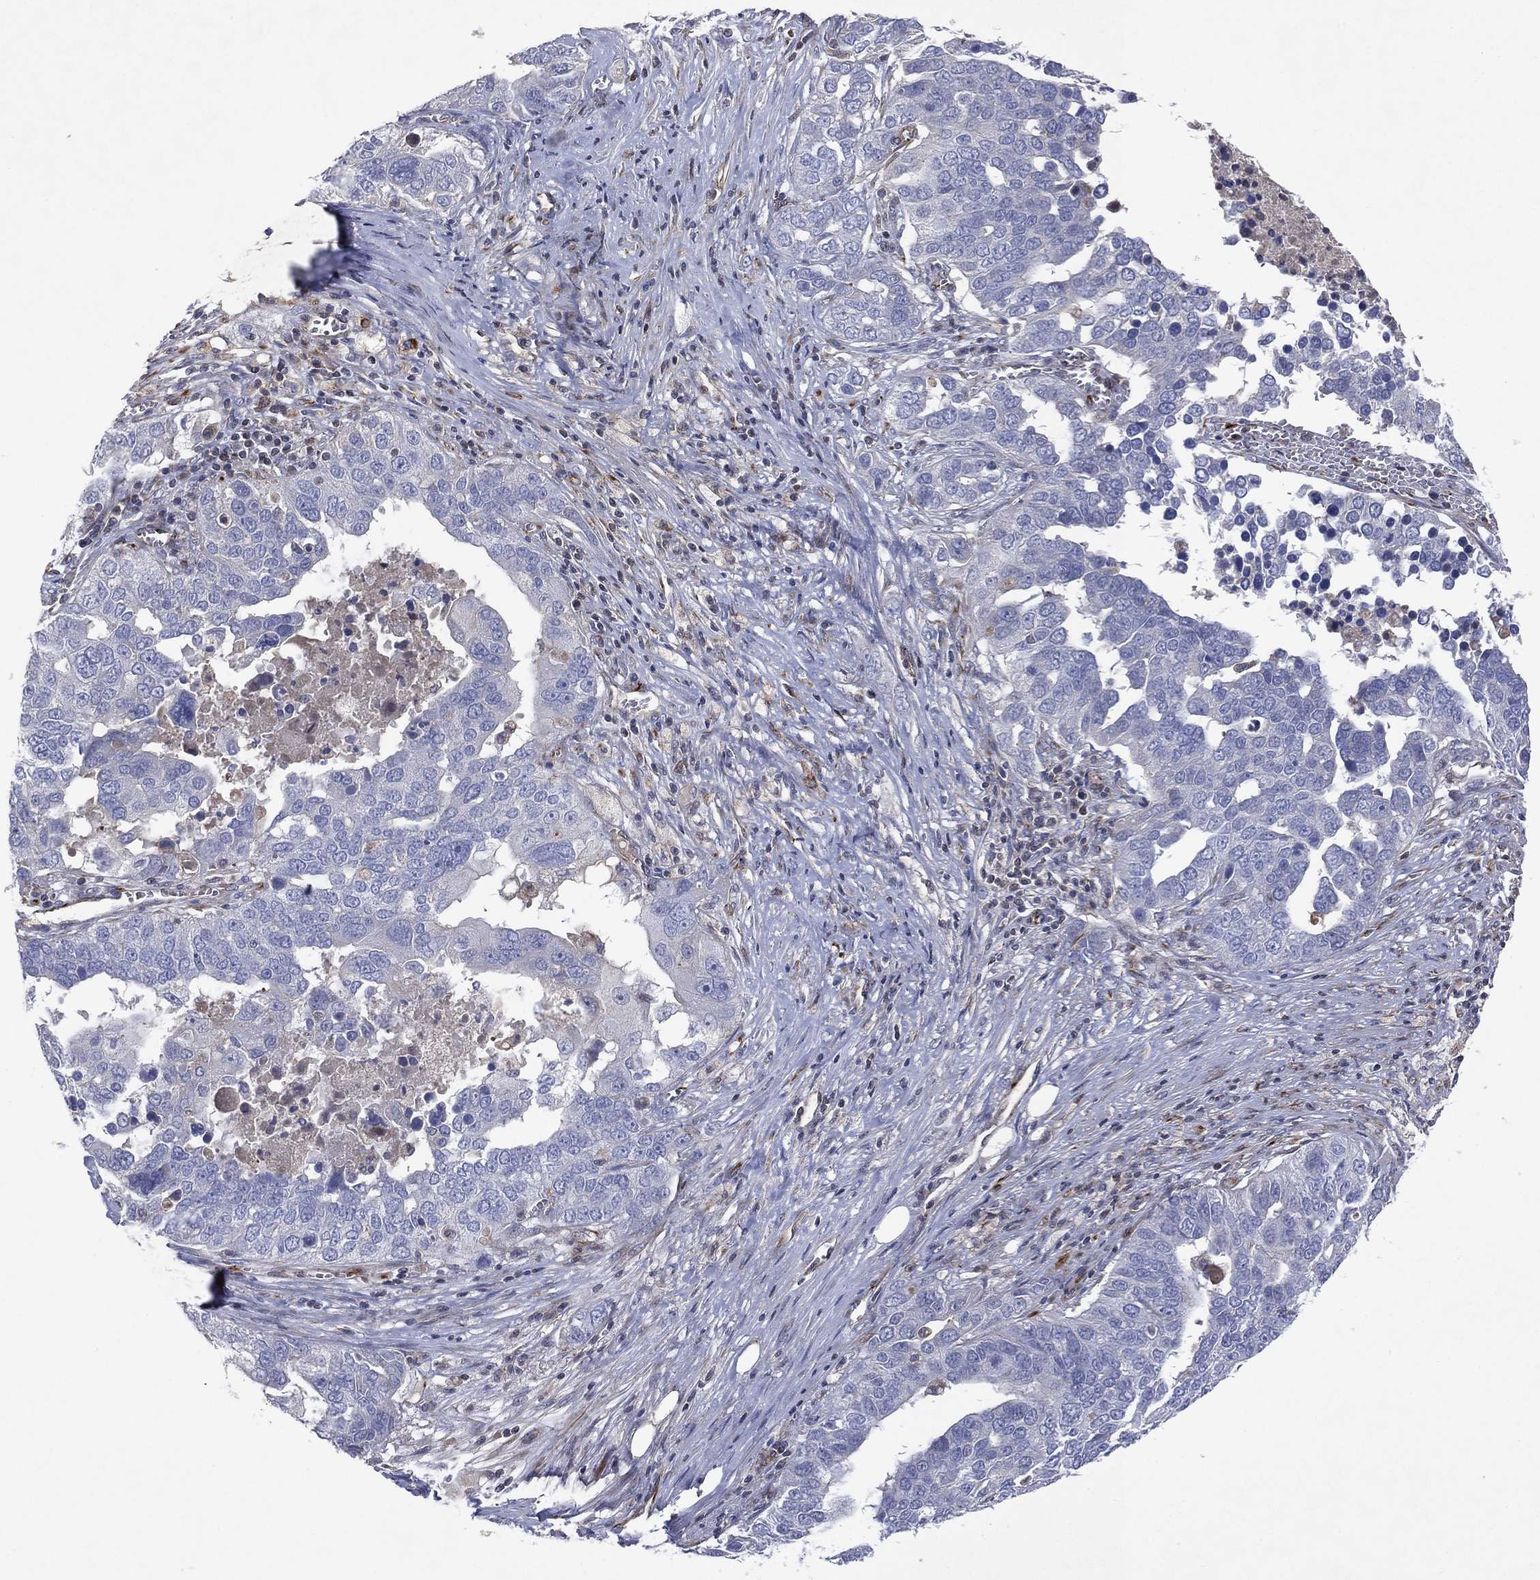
{"staining": {"intensity": "negative", "quantity": "none", "location": "none"}, "tissue": "ovarian cancer", "cell_type": "Tumor cells", "image_type": "cancer", "snomed": [{"axis": "morphology", "description": "Carcinoma, endometroid"}, {"axis": "topography", "description": "Soft tissue"}, {"axis": "topography", "description": "Ovary"}], "caption": "Tumor cells show no significant expression in ovarian cancer (endometroid carcinoma).", "gene": "FLI1", "patient": {"sex": "female", "age": 52}}